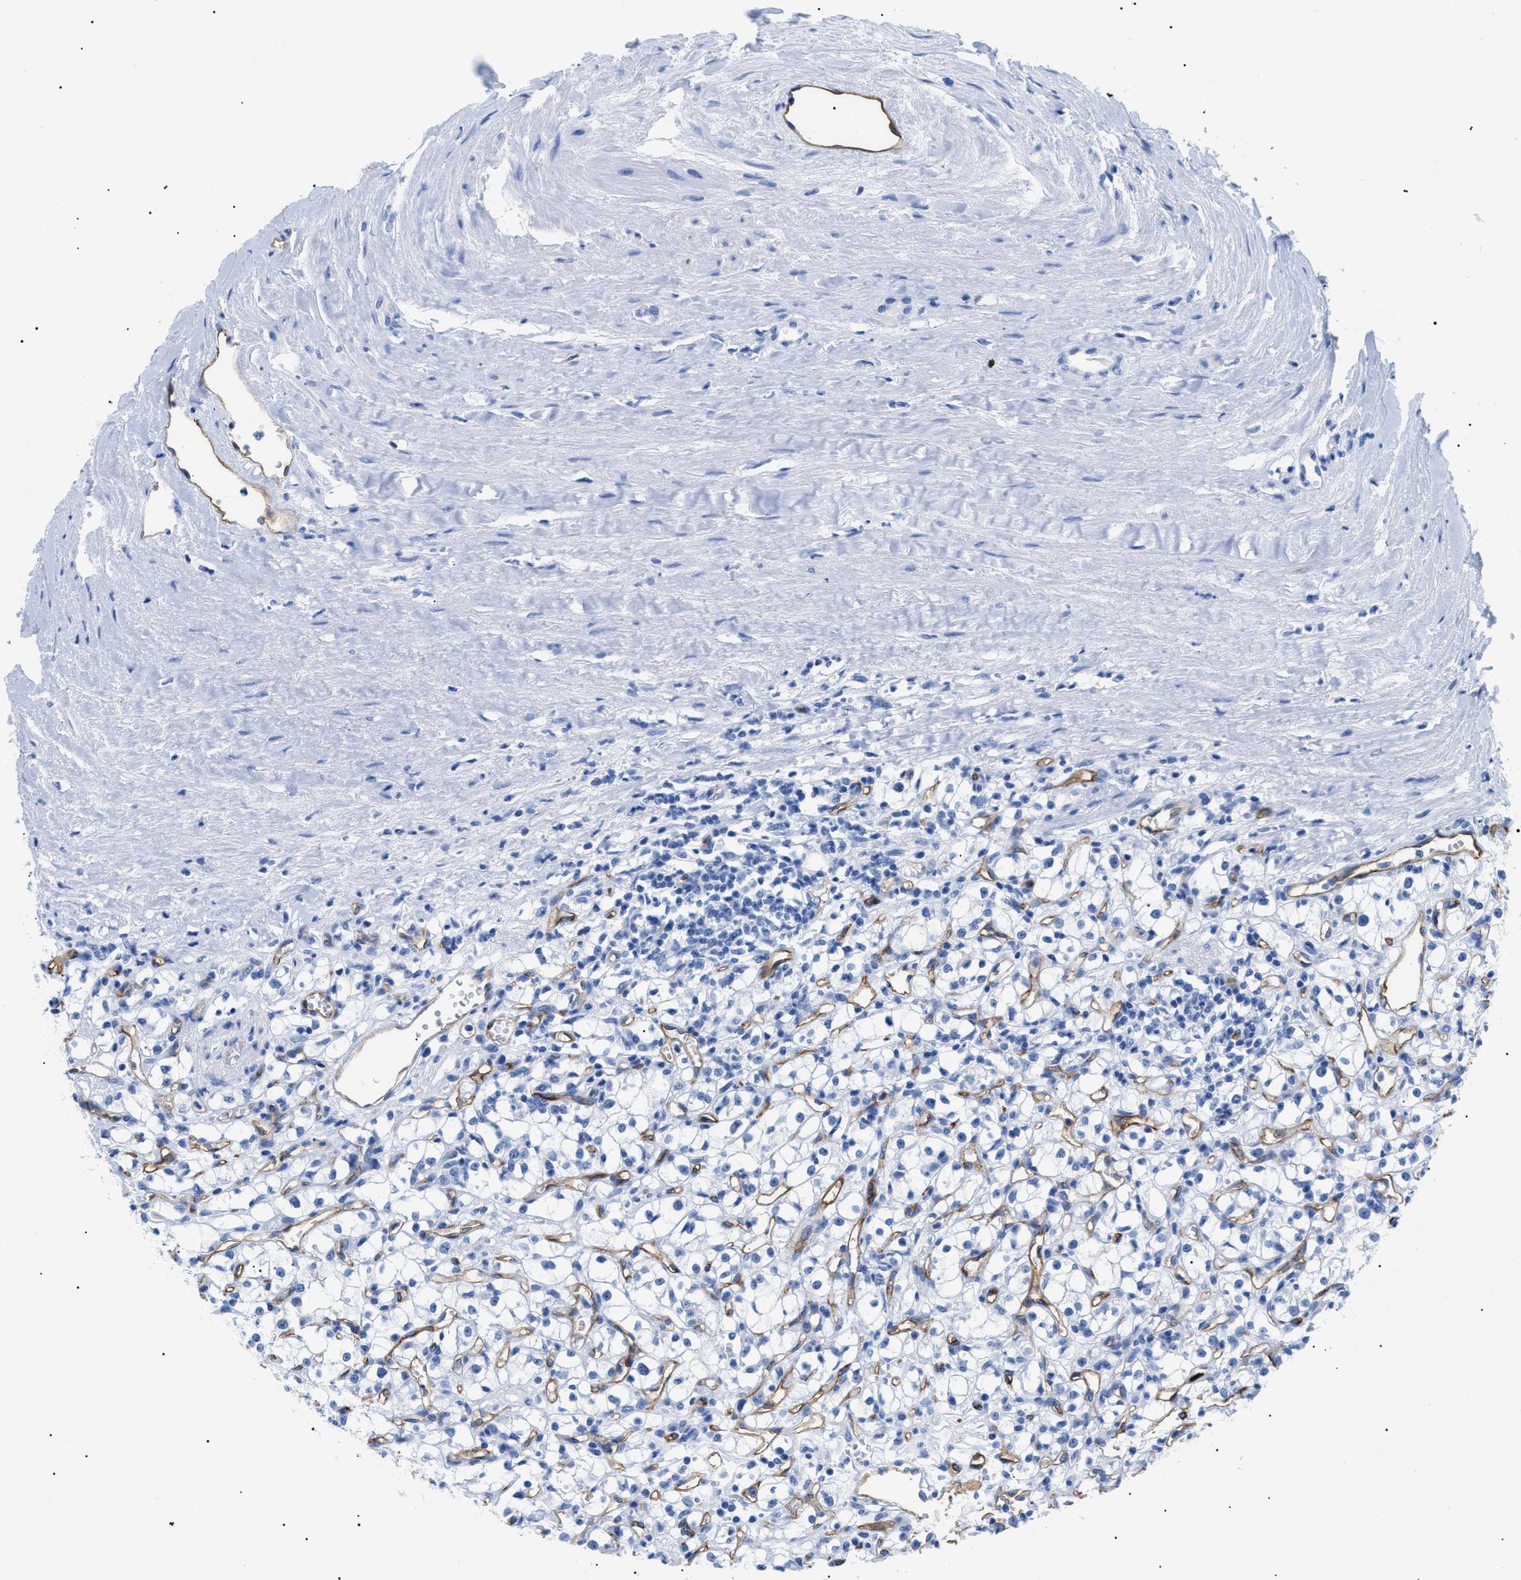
{"staining": {"intensity": "negative", "quantity": "none", "location": "none"}, "tissue": "renal cancer", "cell_type": "Tumor cells", "image_type": "cancer", "snomed": [{"axis": "morphology", "description": "Adenocarcinoma, NOS"}, {"axis": "topography", "description": "Kidney"}], "caption": "This is an immunohistochemistry image of human renal adenocarcinoma. There is no positivity in tumor cells.", "gene": "PODXL", "patient": {"sex": "male", "age": 56}}